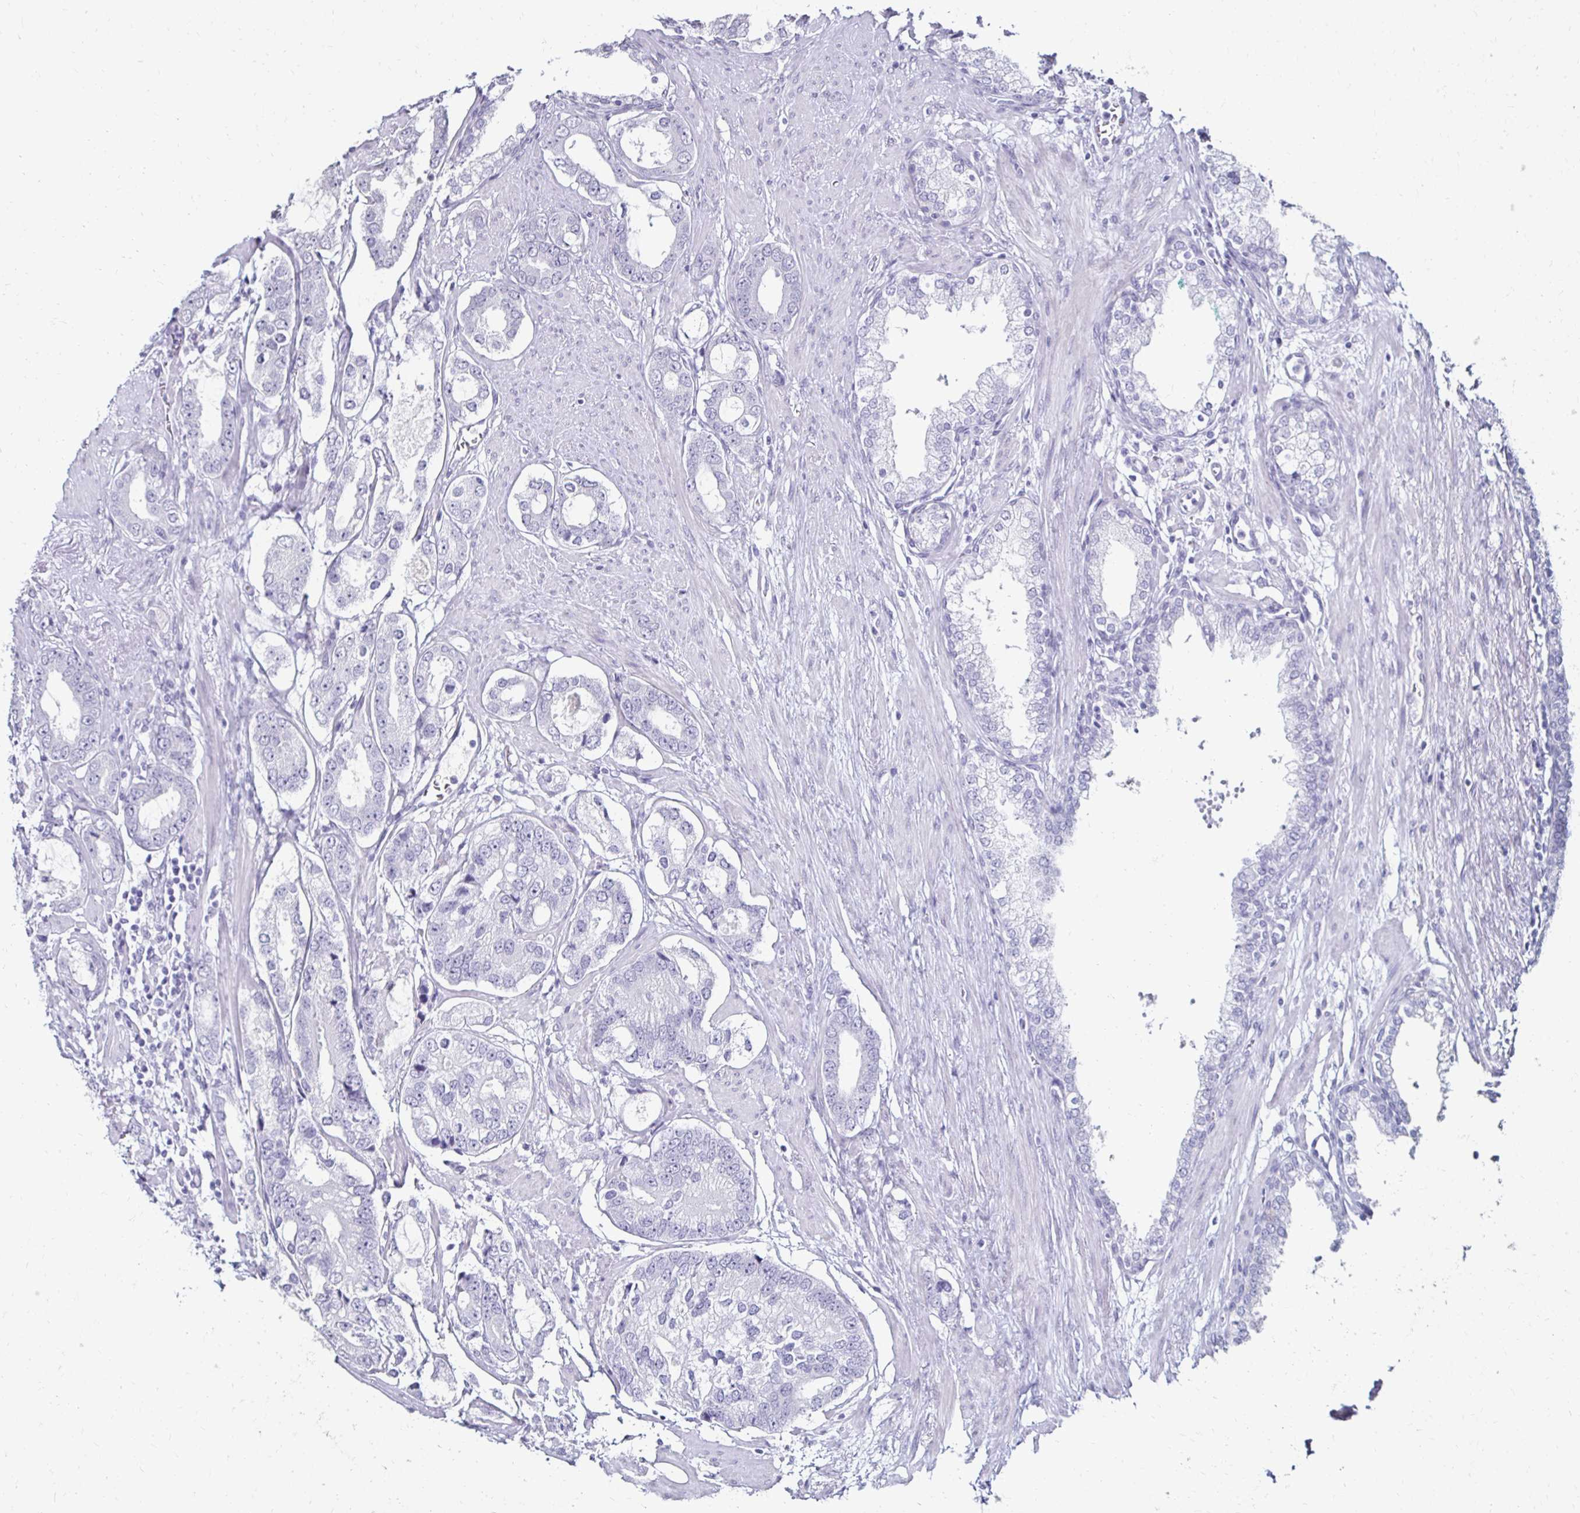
{"staining": {"intensity": "negative", "quantity": "none", "location": "none"}, "tissue": "prostate cancer", "cell_type": "Tumor cells", "image_type": "cancer", "snomed": [{"axis": "morphology", "description": "Adenocarcinoma, High grade"}, {"axis": "topography", "description": "Prostate"}], "caption": "There is no significant staining in tumor cells of prostate cancer (adenocarcinoma (high-grade)).", "gene": "TOMM34", "patient": {"sex": "male", "age": 75}}